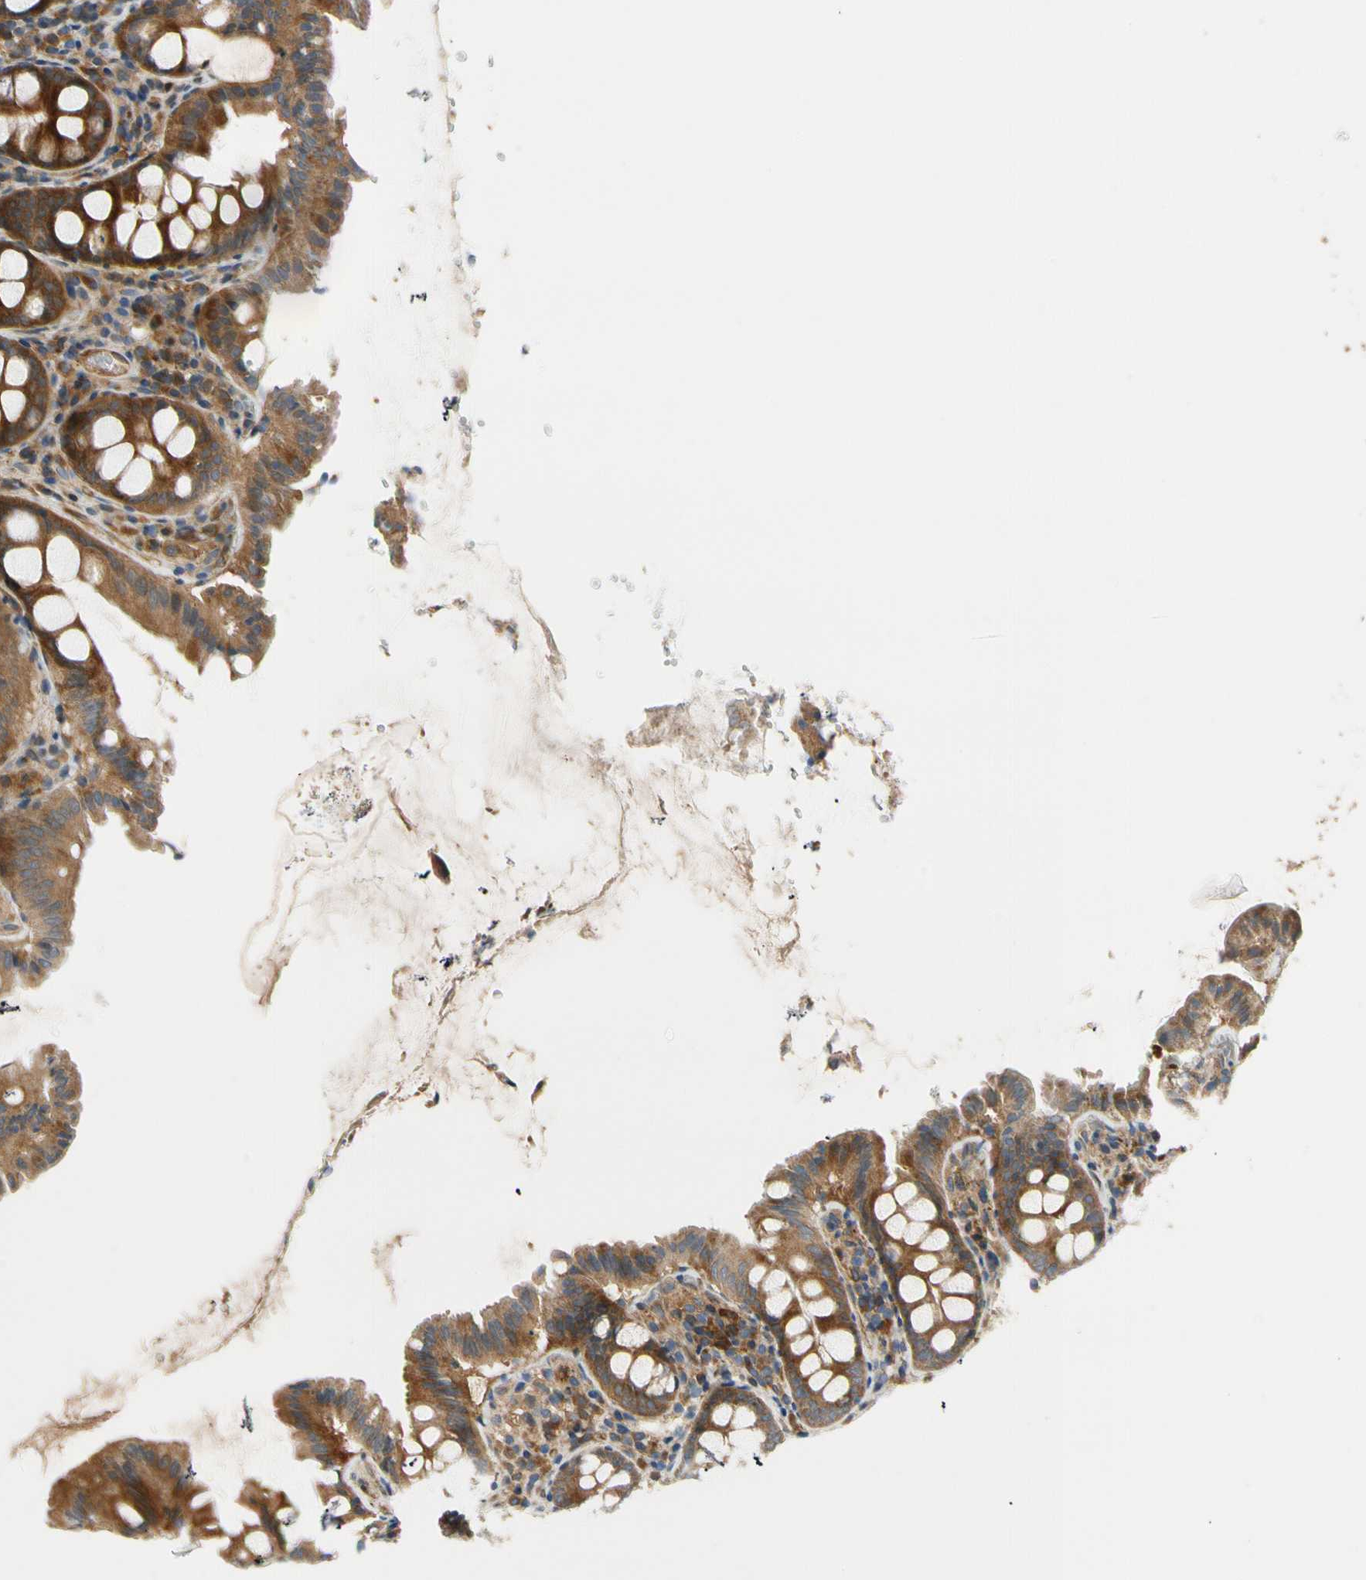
{"staining": {"intensity": "strong", "quantity": ">75%", "location": "cytoplasmic/membranous"}, "tissue": "colon", "cell_type": "Endothelial cells", "image_type": "normal", "snomed": [{"axis": "morphology", "description": "Normal tissue, NOS"}, {"axis": "topography", "description": "Colon"}], "caption": "A micrograph showing strong cytoplasmic/membranous expression in approximately >75% of endothelial cells in normal colon, as visualized by brown immunohistochemical staining.", "gene": "PARP14", "patient": {"sex": "female", "age": 61}}